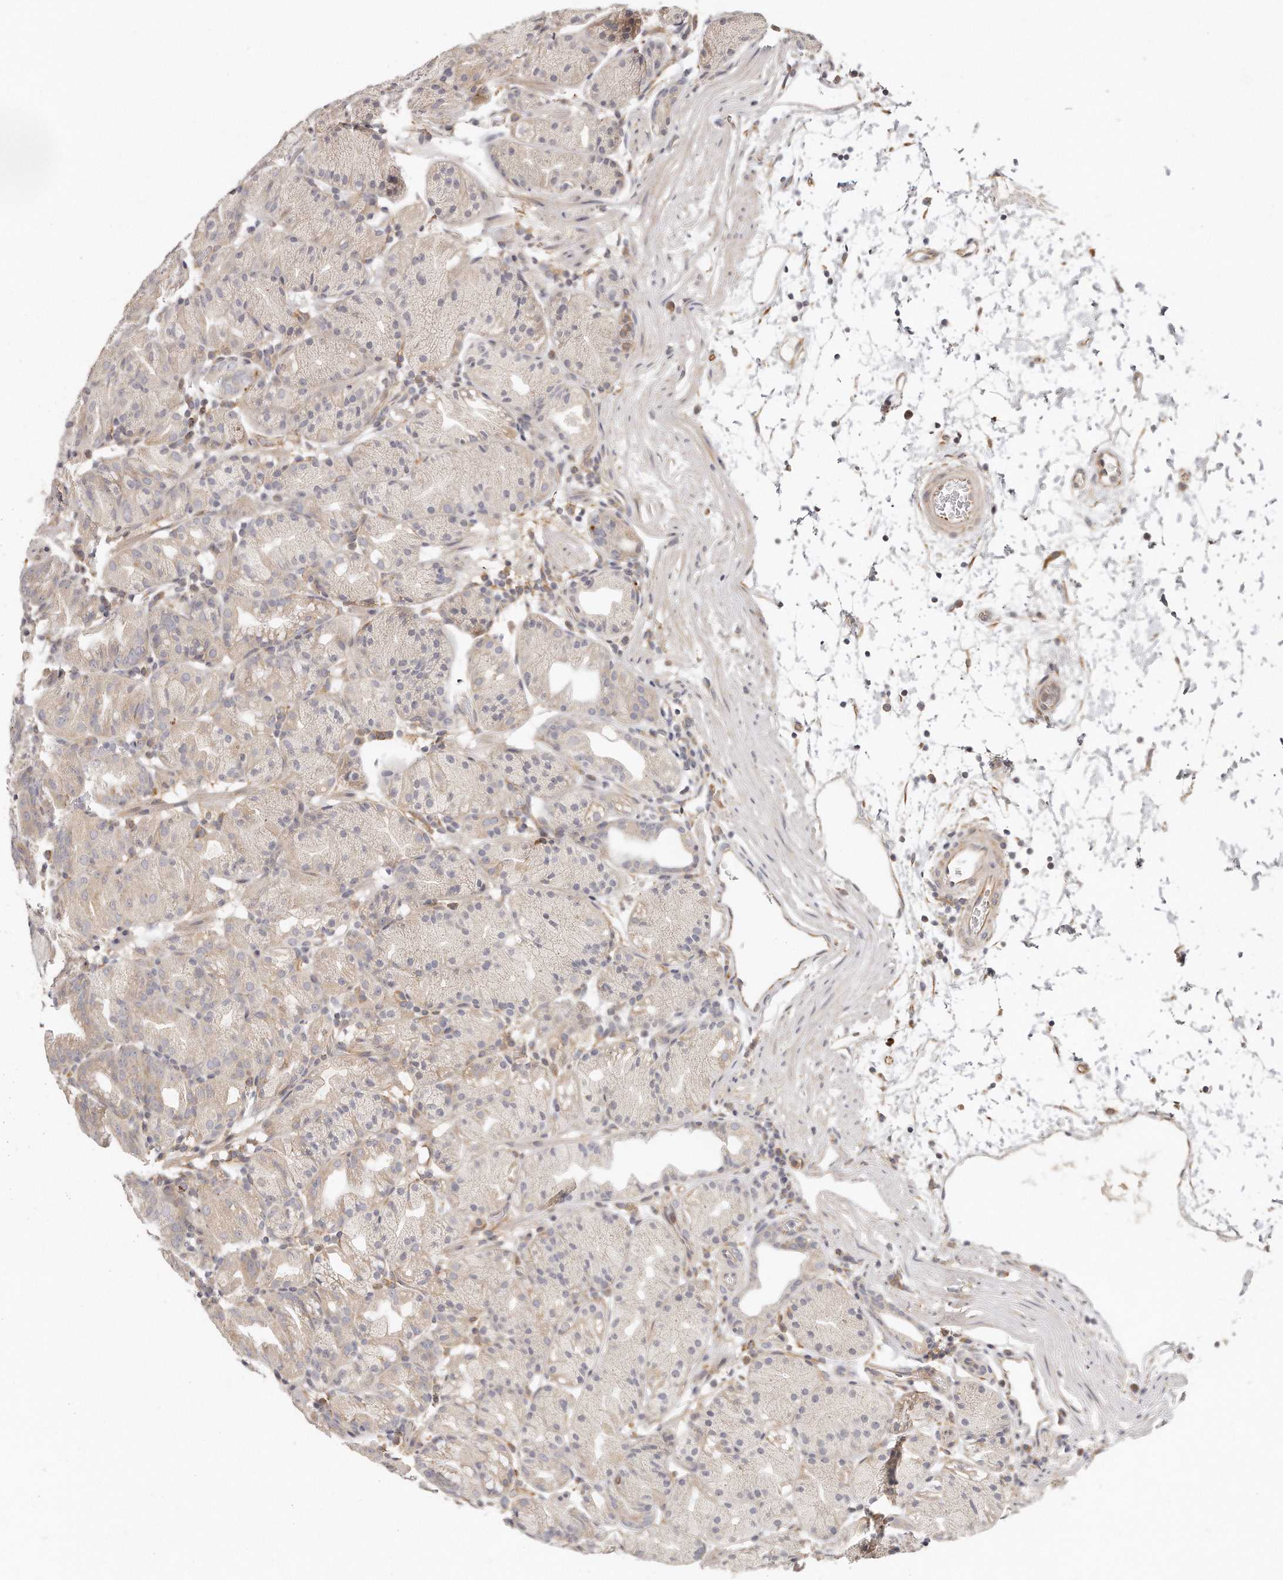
{"staining": {"intensity": "moderate", "quantity": "<25%", "location": "cytoplasmic/membranous"}, "tissue": "stomach", "cell_type": "Glandular cells", "image_type": "normal", "snomed": [{"axis": "morphology", "description": "Normal tissue, NOS"}, {"axis": "topography", "description": "Stomach, upper"}], "caption": "DAB (3,3'-diaminobenzidine) immunohistochemical staining of normal human stomach reveals moderate cytoplasmic/membranous protein positivity in approximately <25% of glandular cells. The staining was performed using DAB, with brown indicating positive protein expression. Nuclei are stained blue with hematoxylin.", "gene": "TTLL4", "patient": {"sex": "male", "age": 48}}